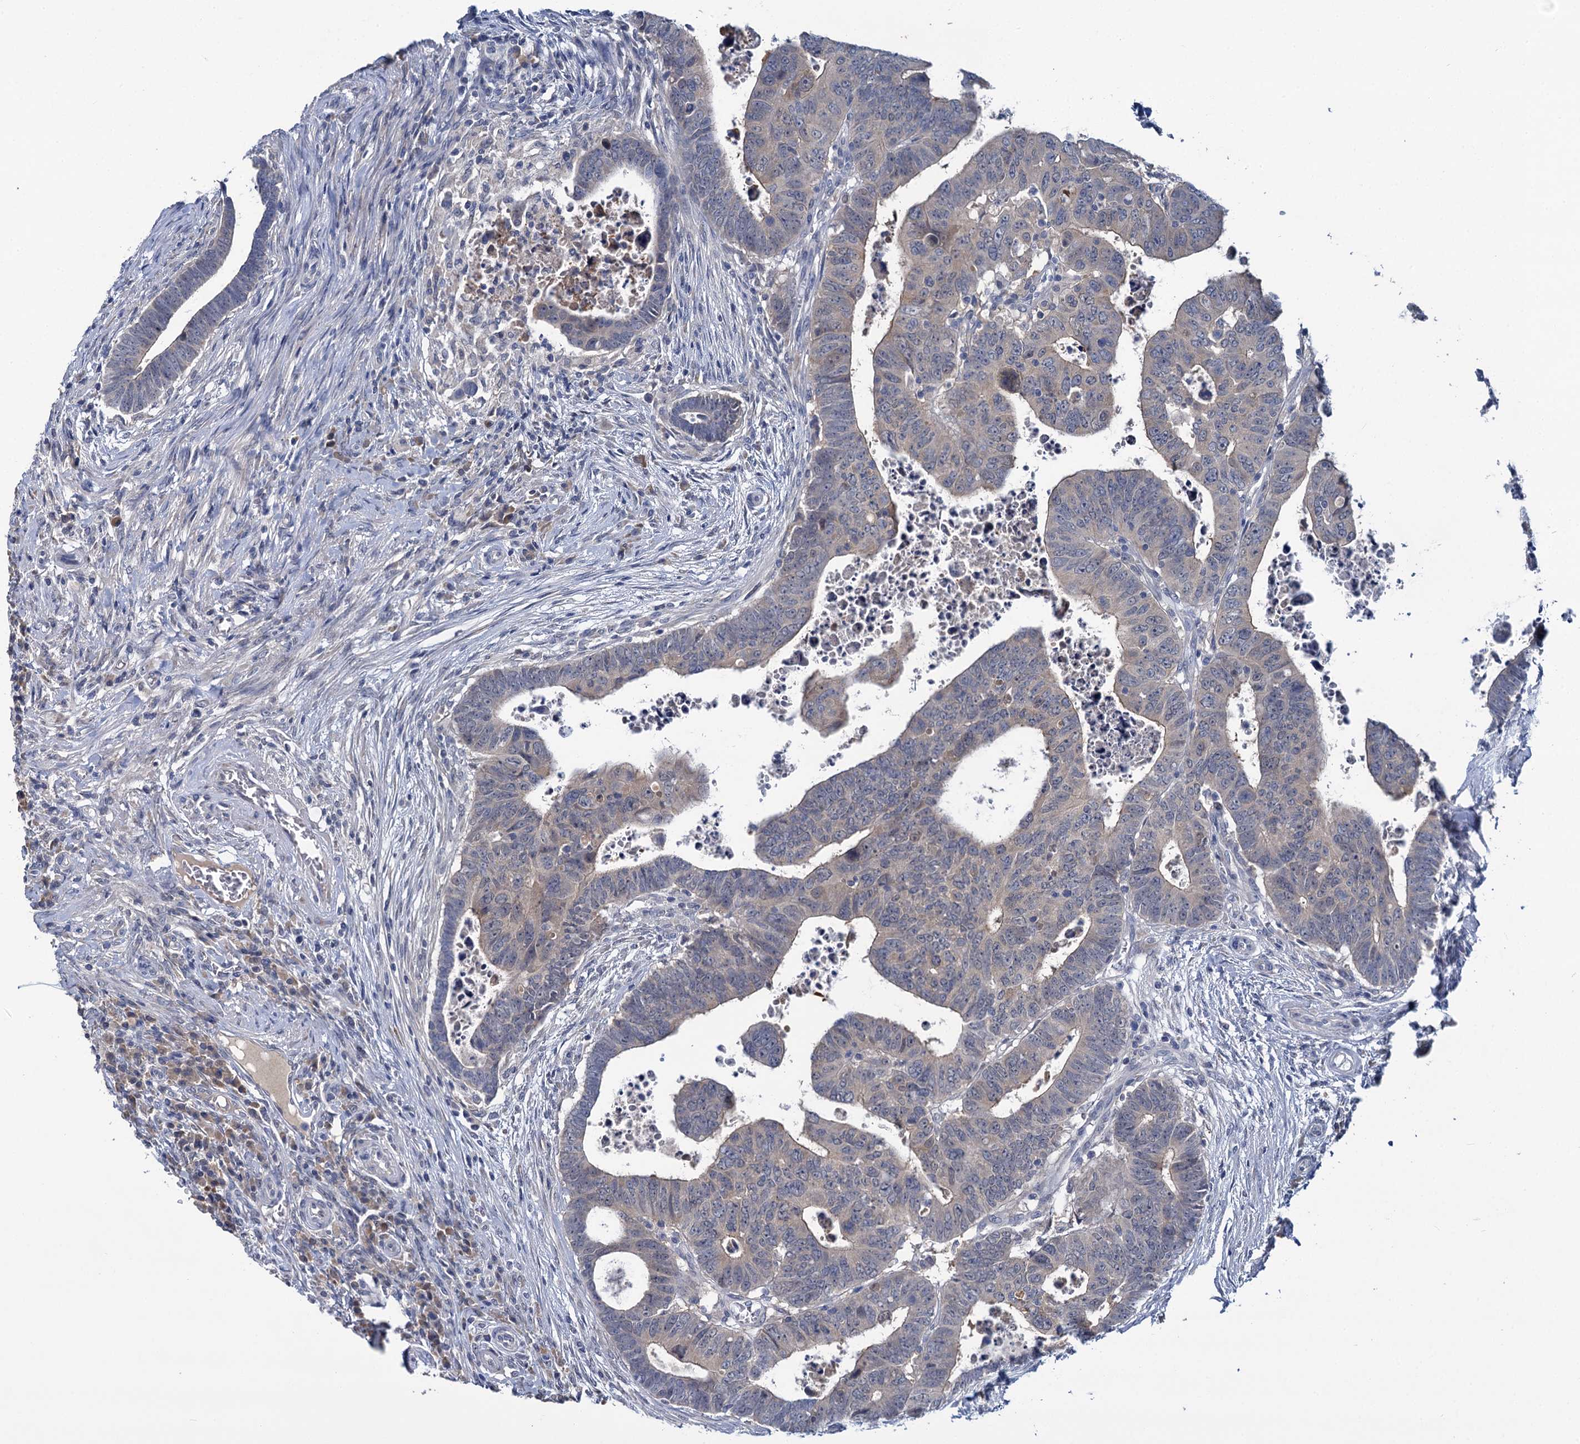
{"staining": {"intensity": "negative", "quantity": "none", "location": "none"}, "tissue": "colorectal cancer", "cell_type": "Tumor cells", "image_type": "cancer", "snomed": [{"axis": "morphology", "description": "Normal tissue, NOS"}, {"axis": "morphology", "description": "Adenocarcinoma, NOS"}, {"axis": "topography", "description": "Rectum"}], "caption": "Colorectal adenocarcinoma was stained to show a protein in brown. There is no significant expression in tumor cells. The staining is performed using DAB brown chromogen with nuclei counter-stained in using hematoxylin.", "gene": "ANKRD42", "patient": {"sex": "female", "age": 65}}